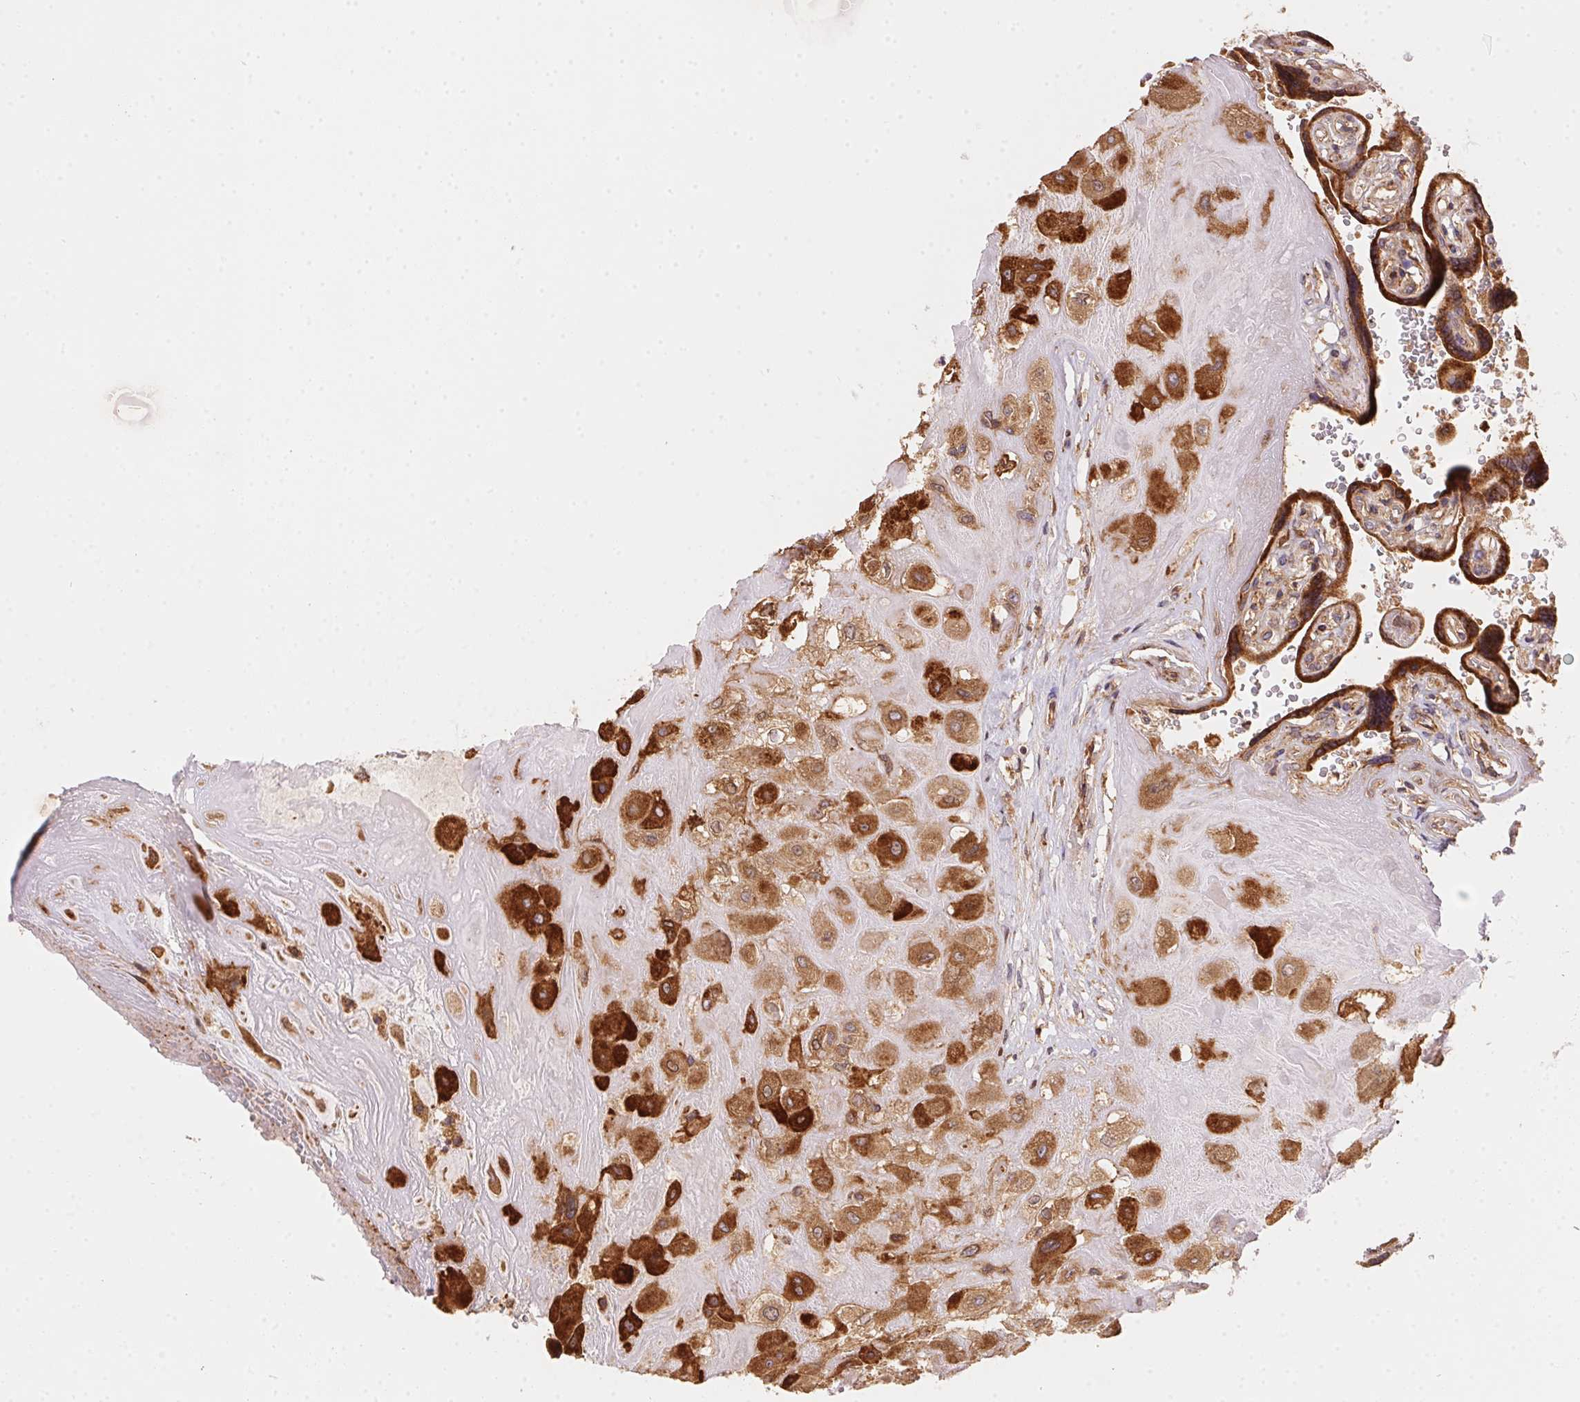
{"staining": {"intensity": "weak", "quantity": "25%-75%", "location": "cytoplasmic/membranous"}, "tissue": "placenta", "cell_type": "Decidual cells", "image_type": "normal", "snomed": [{"axis": "morphology", "description": "Normal tissue, NOS"}, {"axis": "topography", "description": "Placenta"}], "caption": "Protein staining of normal placenta exhibits weak cytoplasmic/membranous expression in approximately 25%-75% of decidual cells.", "gene": "MEX3D", "patient": {"sex": "female", "age": 32}}